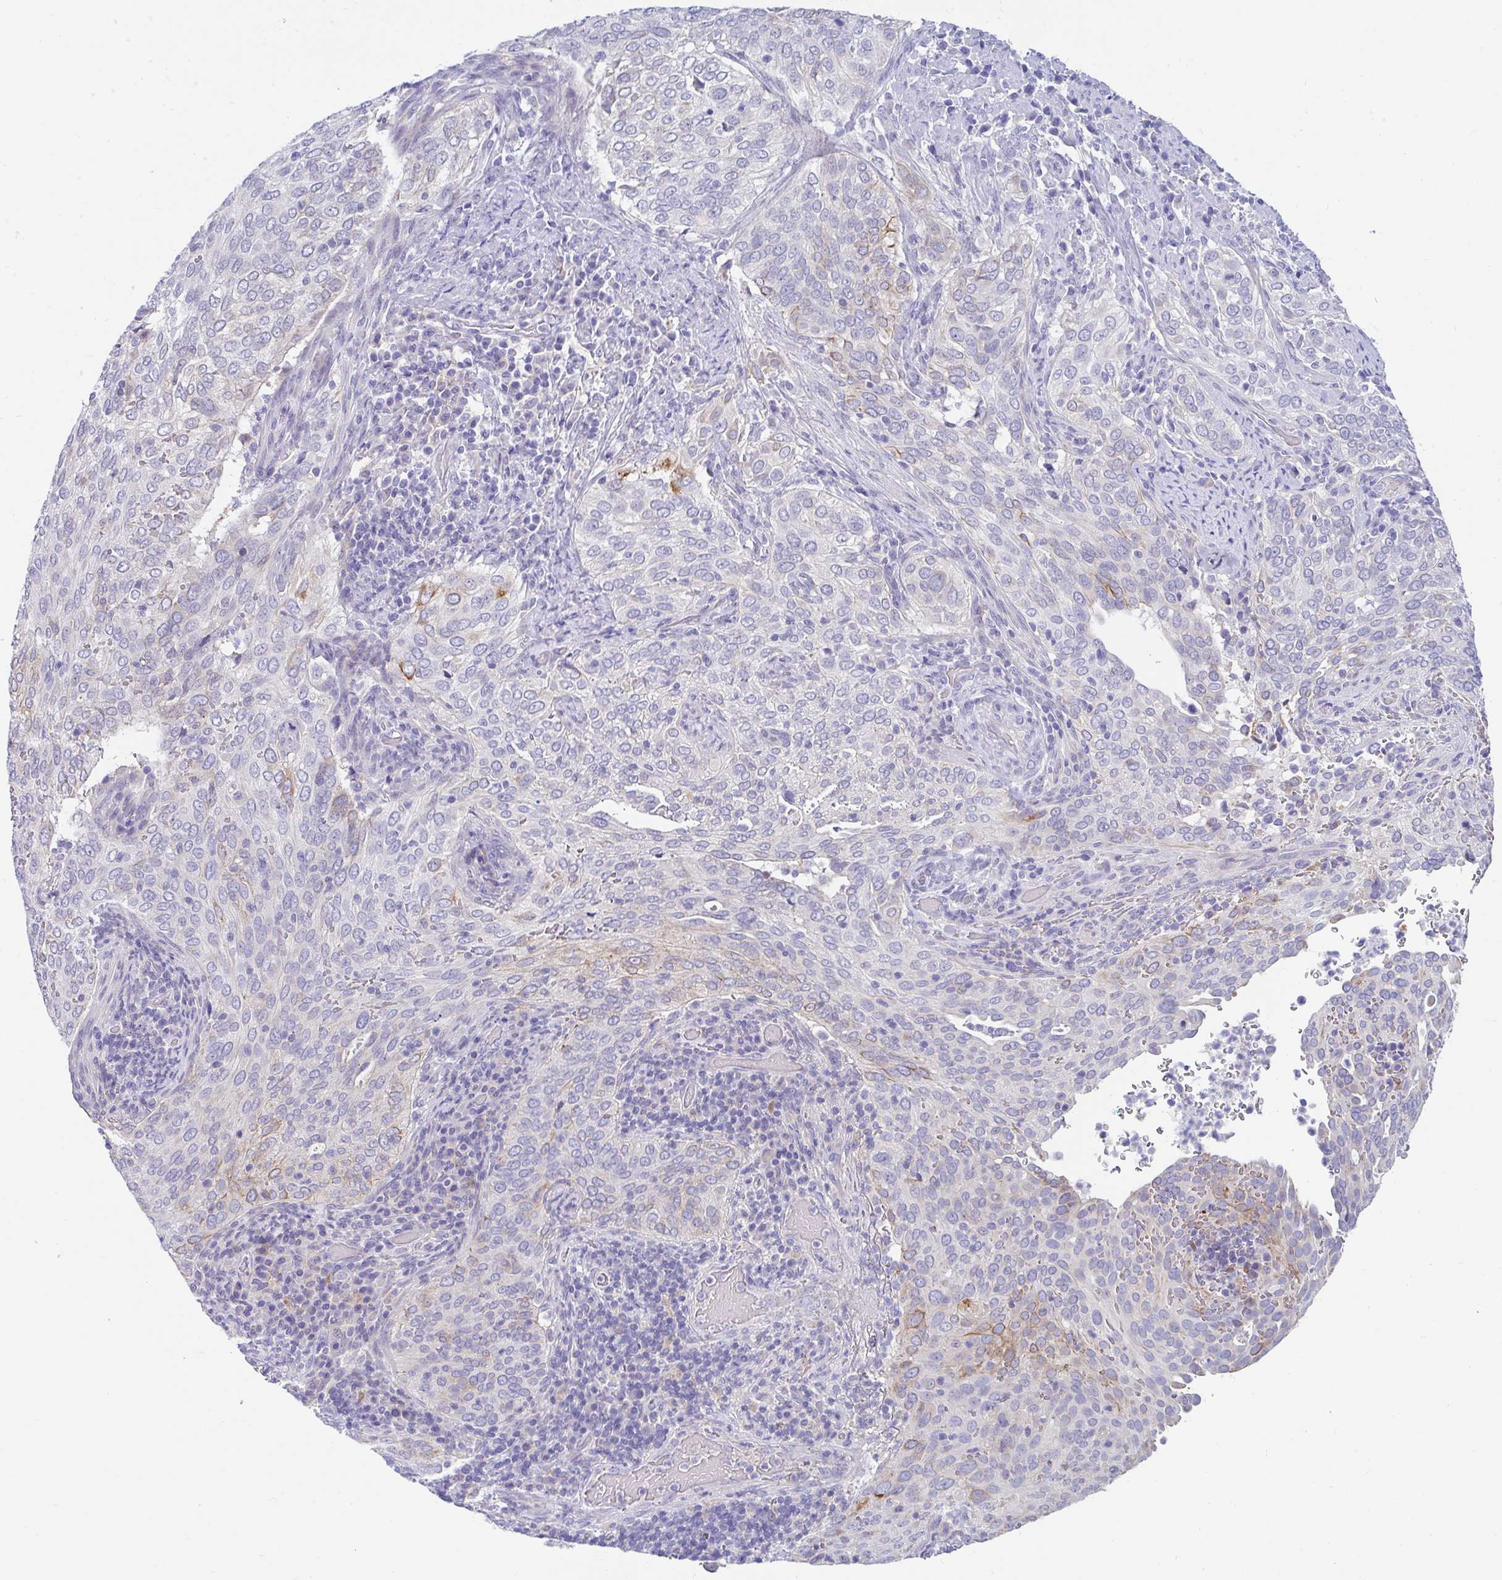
{"staining": {"intensity": "moderate", "quantity": "<25%", "location": "cytoplasmic/membranous"}, "tissue": "cervical cancer", "cell_type": "Tumor cells", "image_type": "cancer", "snomed": [{"axis": "morphology", "description": "Squamous cell carcinoma, NOS"}, {"axis": "topography", "description": "Cervix"}], "caption": "Tumor cells demonstrate moderate cytoplasmic/membranous expression in about <25% of cells in squamous cell carcinoma (cervical).", "gene": "ZNF33A", "patient": {"sex": "female", "age": 38}}